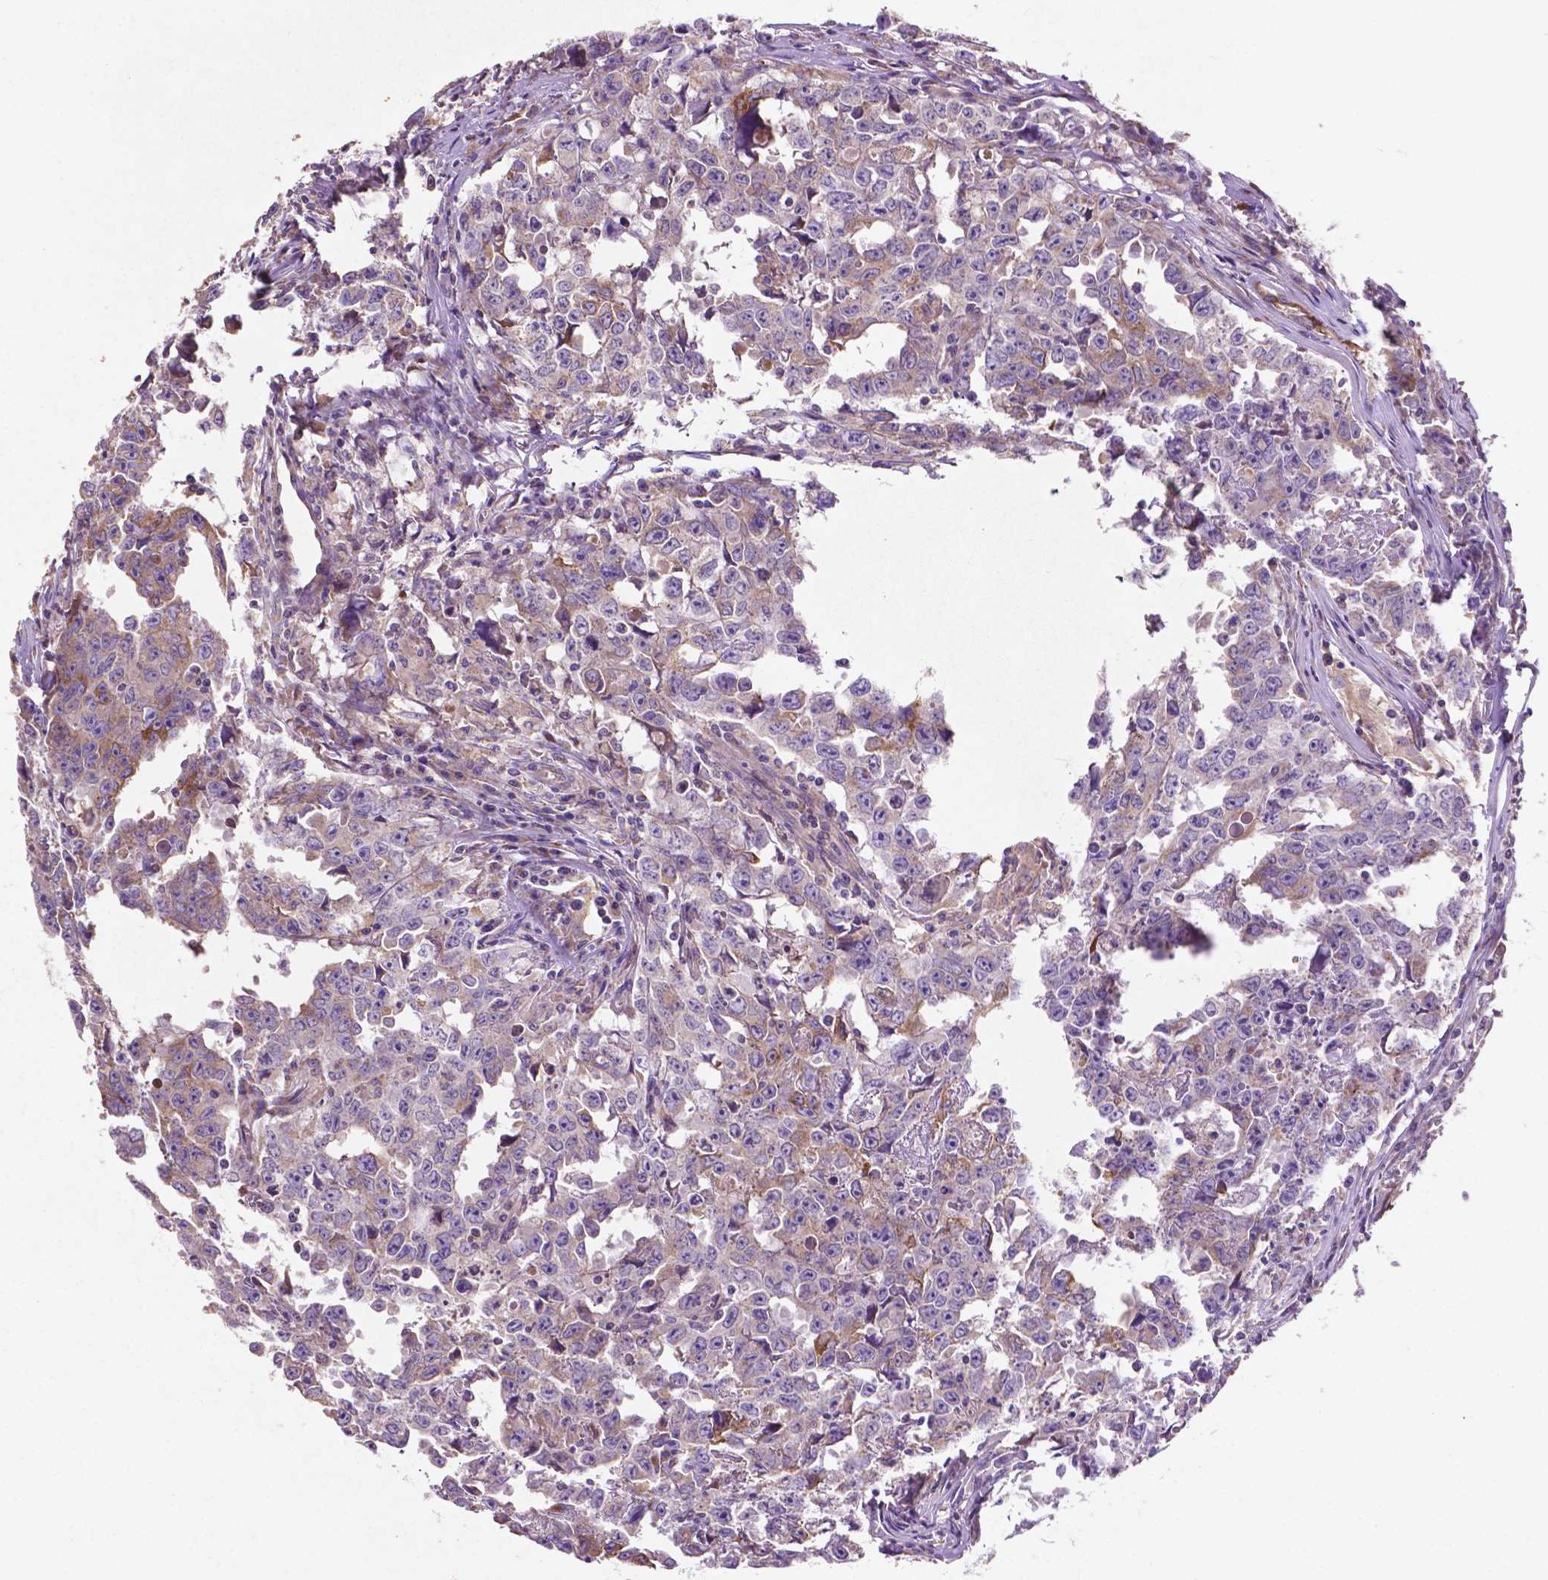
{"staining": {"intensity": "moderate", "quantity": "<25%", "location": "cytoplasmic/membranous"}, "tissue": "testis cancer", "cell_type": "Tumor cells", "image_type": "cancer", "snomed": [{"axis": "morphology", "description": "Carcinoma, Embryonal, NOS"}, {"axis": "topography", "description": "Testis"}], "caption": "Tumor cells exhibit low levels of moderate cytoplasmic/membranous staining in approximately <25% of cells in testis cancer.", "gene": "MBTPS1", "patient": {"sex": "male", "age": 22}}